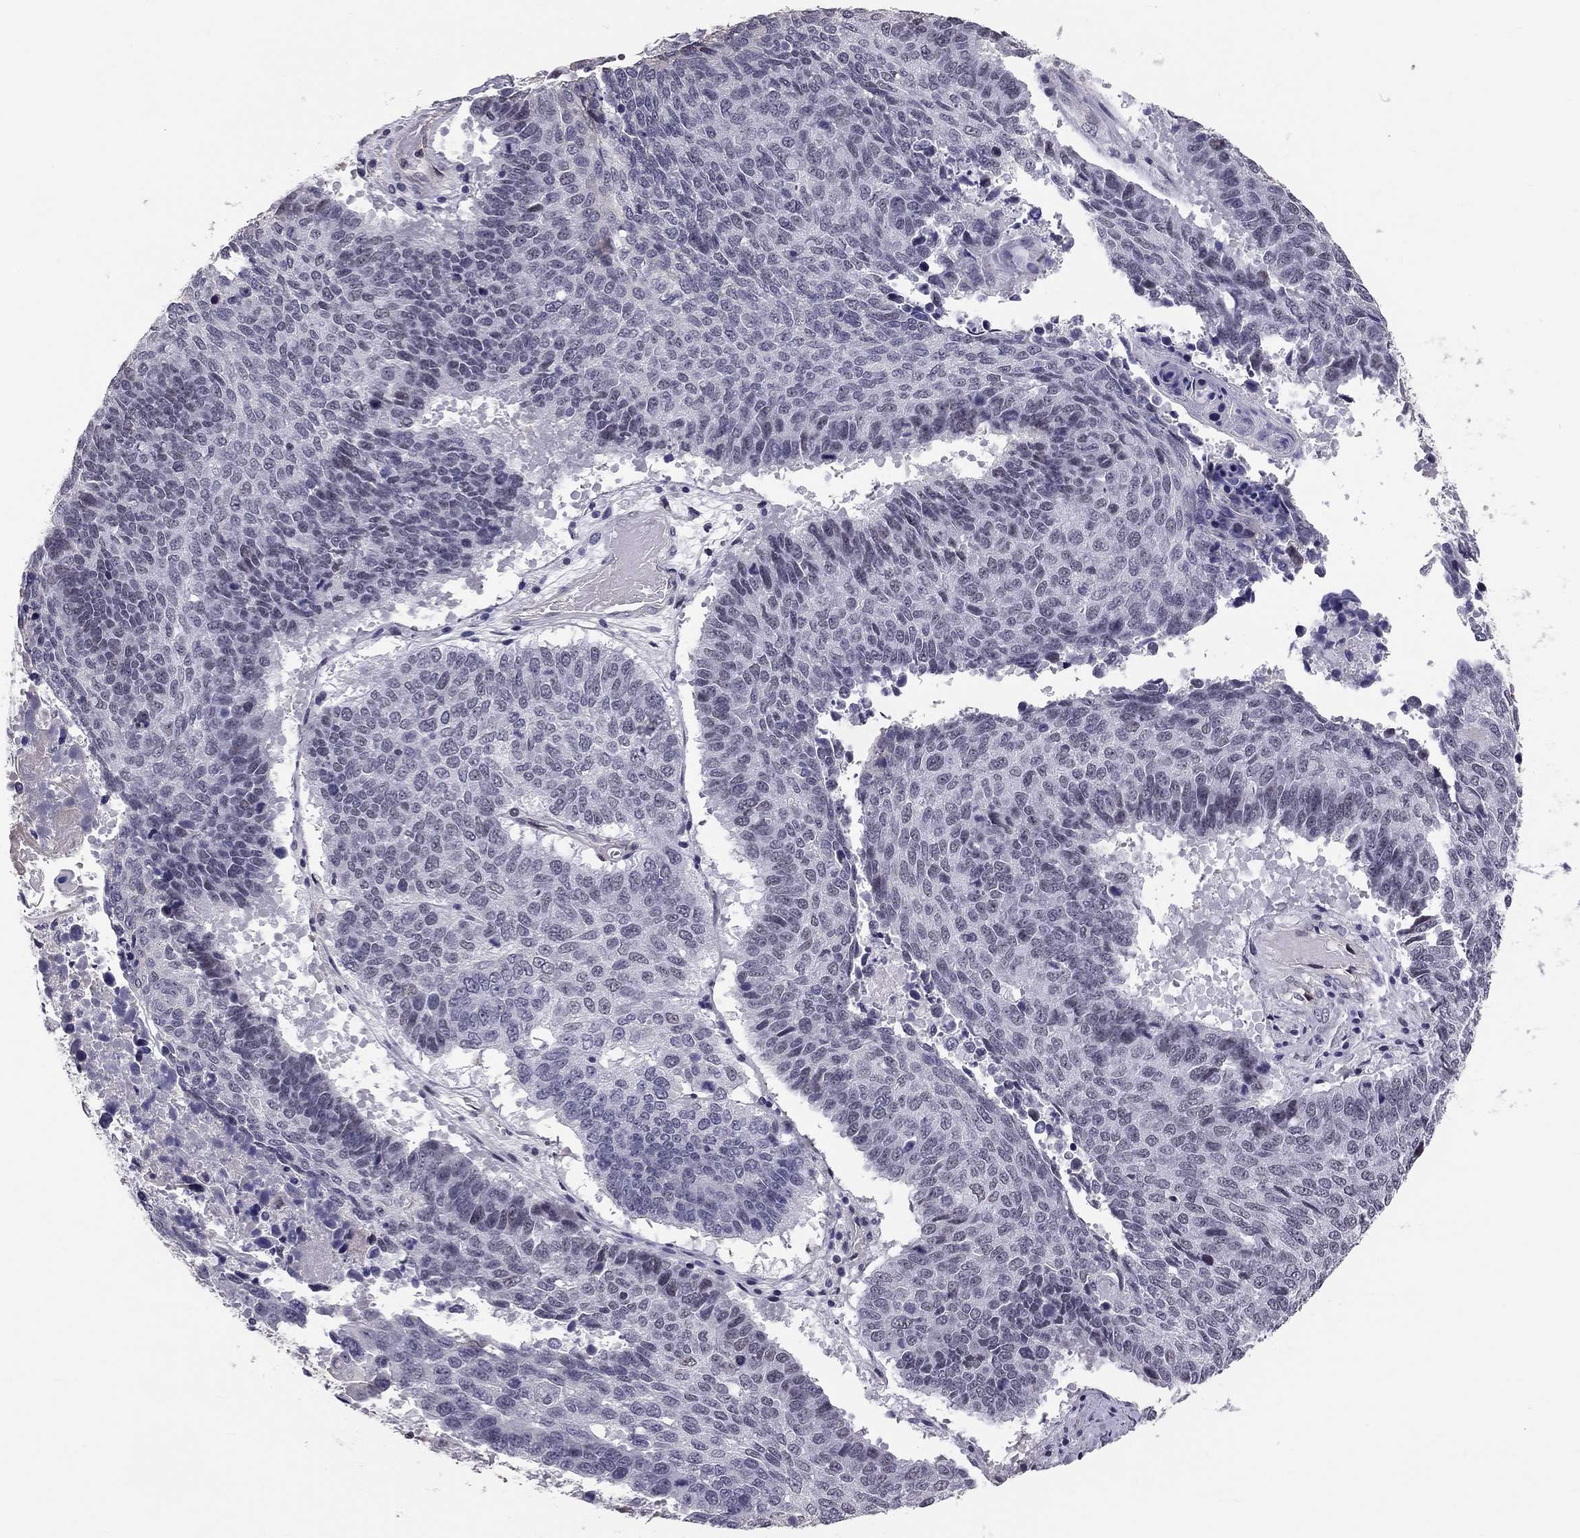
{"staining": {"intensity": "negative", "quantity": "none", "location": "none"}, "tissue": "lung cancer", "cell_type": "Tumor cells", "image_type": "cancer", "snomed": [{"axis": "morphology", "description": "Squamous cell carcinoma, NOS"}, {"axis": "topography", "description": "Lung"}], "caption": "A high-resolution histopathology image shows IHC staining of lung cancer (squamous cell carcinoma), which displays no significant positivity in tumor cells. (IHC, brightfield microscopy, high magnification).", "gene": "GJB4", "patient": {"sex": "male", "age": 73}}